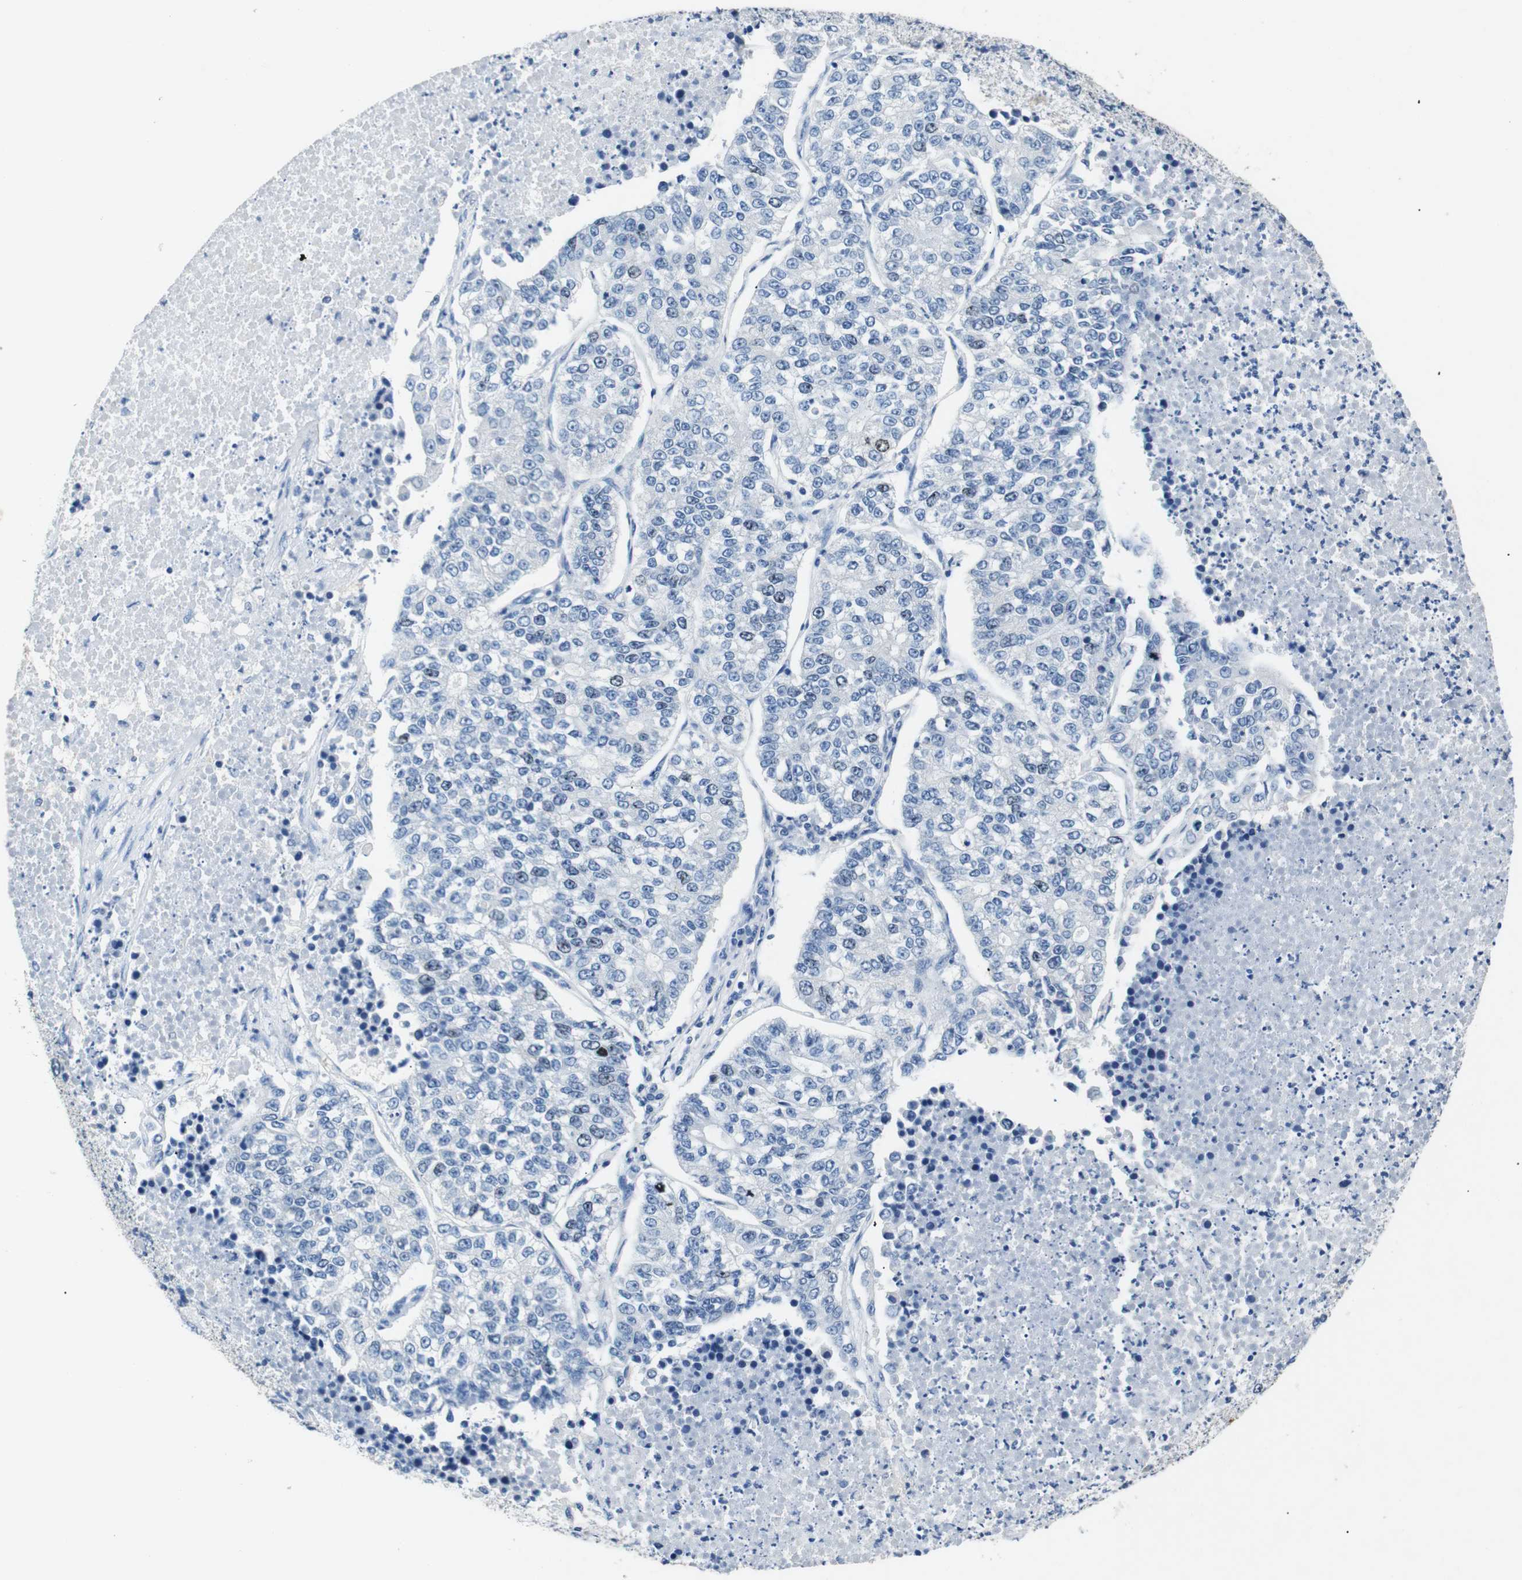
{"staining": {"intensity": "weak", "quantity": "<25%", "location": "nuclear"}, "tissue": "lung cancer", "cell_type": "Tumor cells", "image_type": "cancer", "snomed": [{"axis": "morphology", "description": "Adenocarcinoma, NOS"}, {"axis": "topography", "description": "Lung"}], "caption": "A high-resolution histopathology image shows immunohistochemistry (IHC) staining of lung adenocarcinoma, which displays no significant expression in tumor cells.", "gene": "INCENP", "patient": {"sex": "male", "age": 49}}